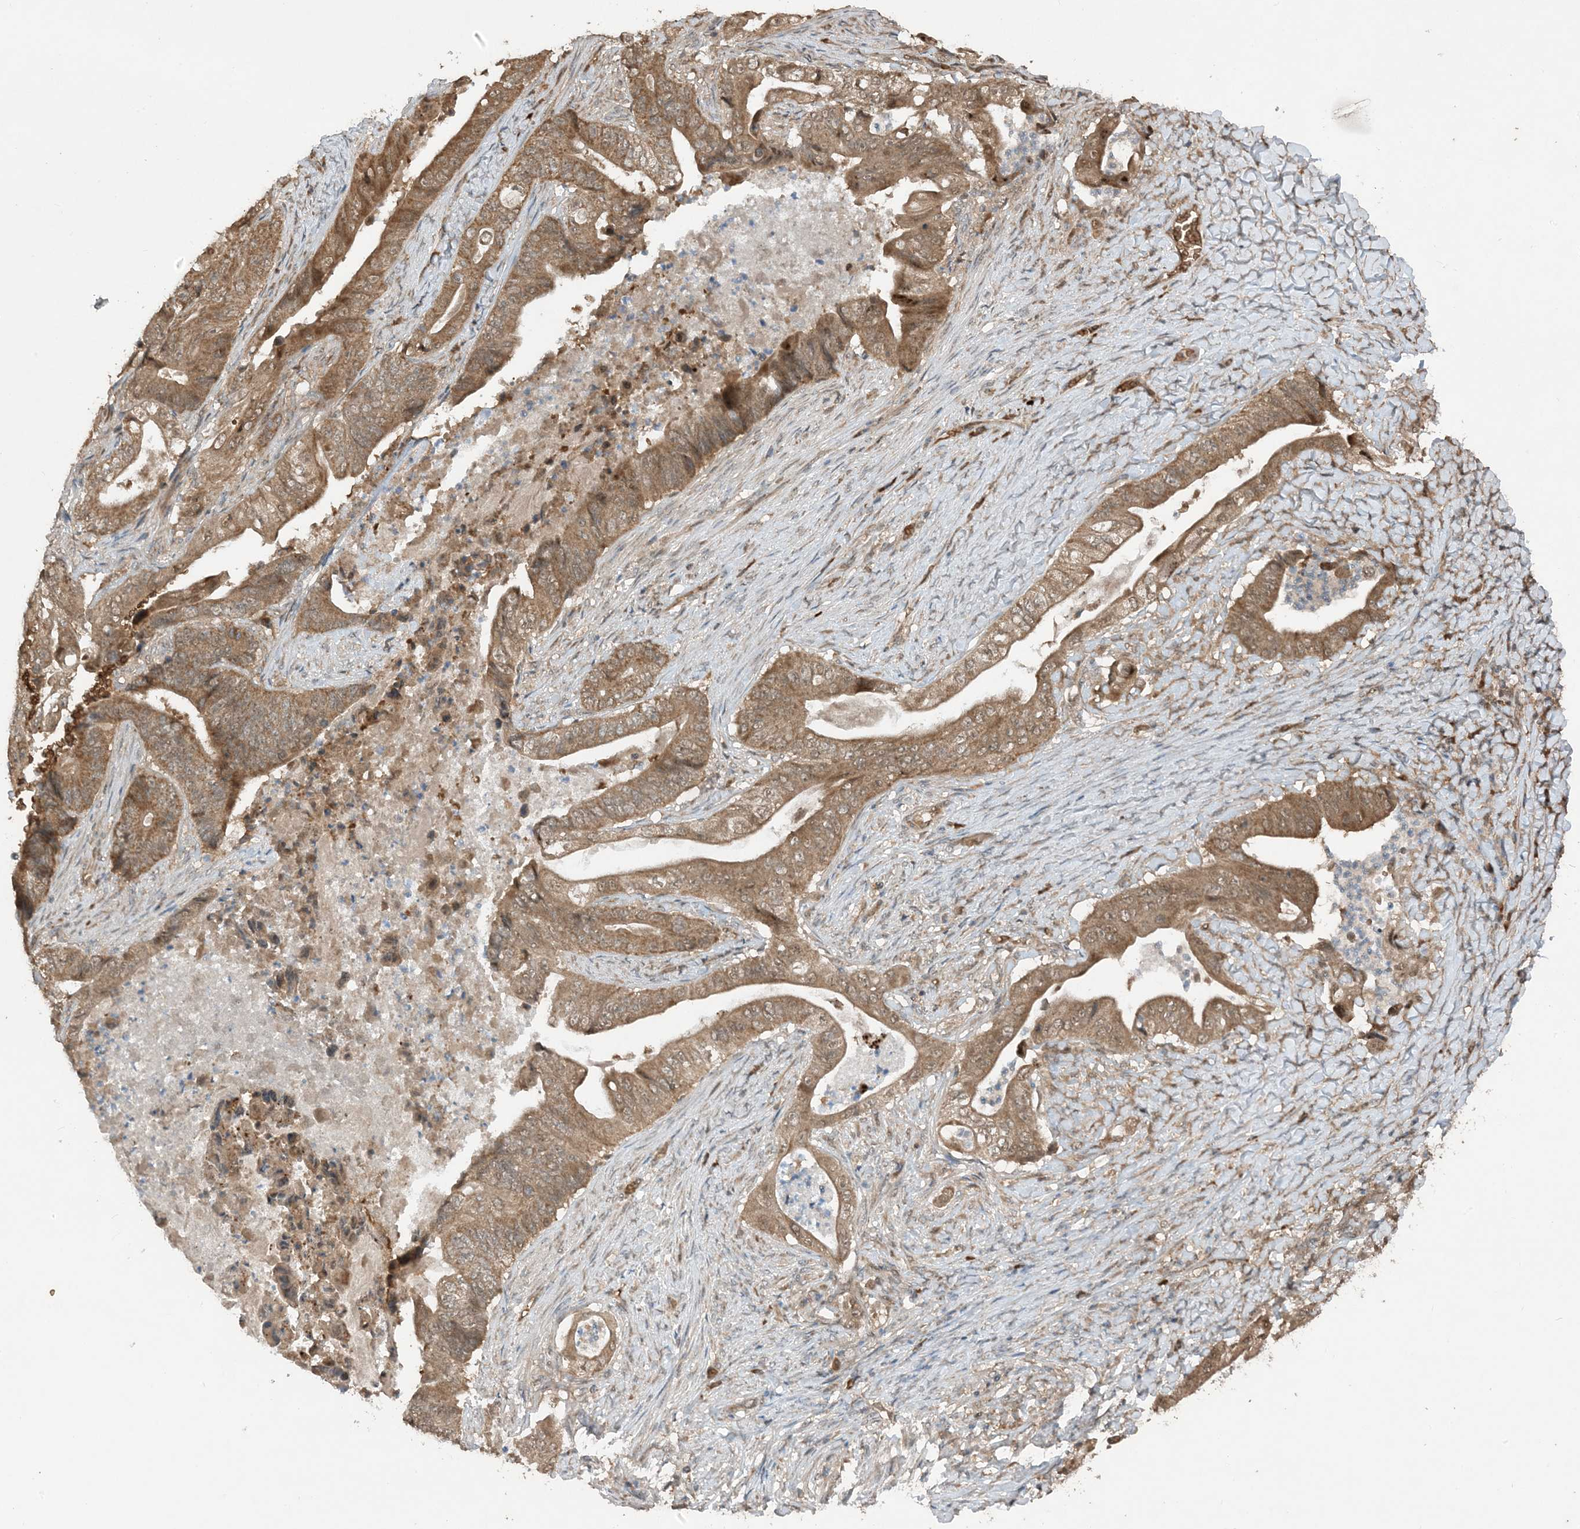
{"staining": {"intensity": "moderate", "quantity": ">75%", "location": "cytoplasmic/membranous"}, "tissue": "stomach cancer", "cell_type": "Tumor cells", "image_type": "cancer", "snomed": [{"axis": "morphology", "description": "Adenocarcinoma, NOS"}, {"axis": "topography", "description": "Stomach"}], "caption": "Immunohistochemical staining of stomach cancer (adenocarcinoma) shows moderate cytoplasmic/membranous protein expression in approximately >75% of tumor cells.", "gene": "PUSL1", "patient": {"sex": "female", "age": 73}}